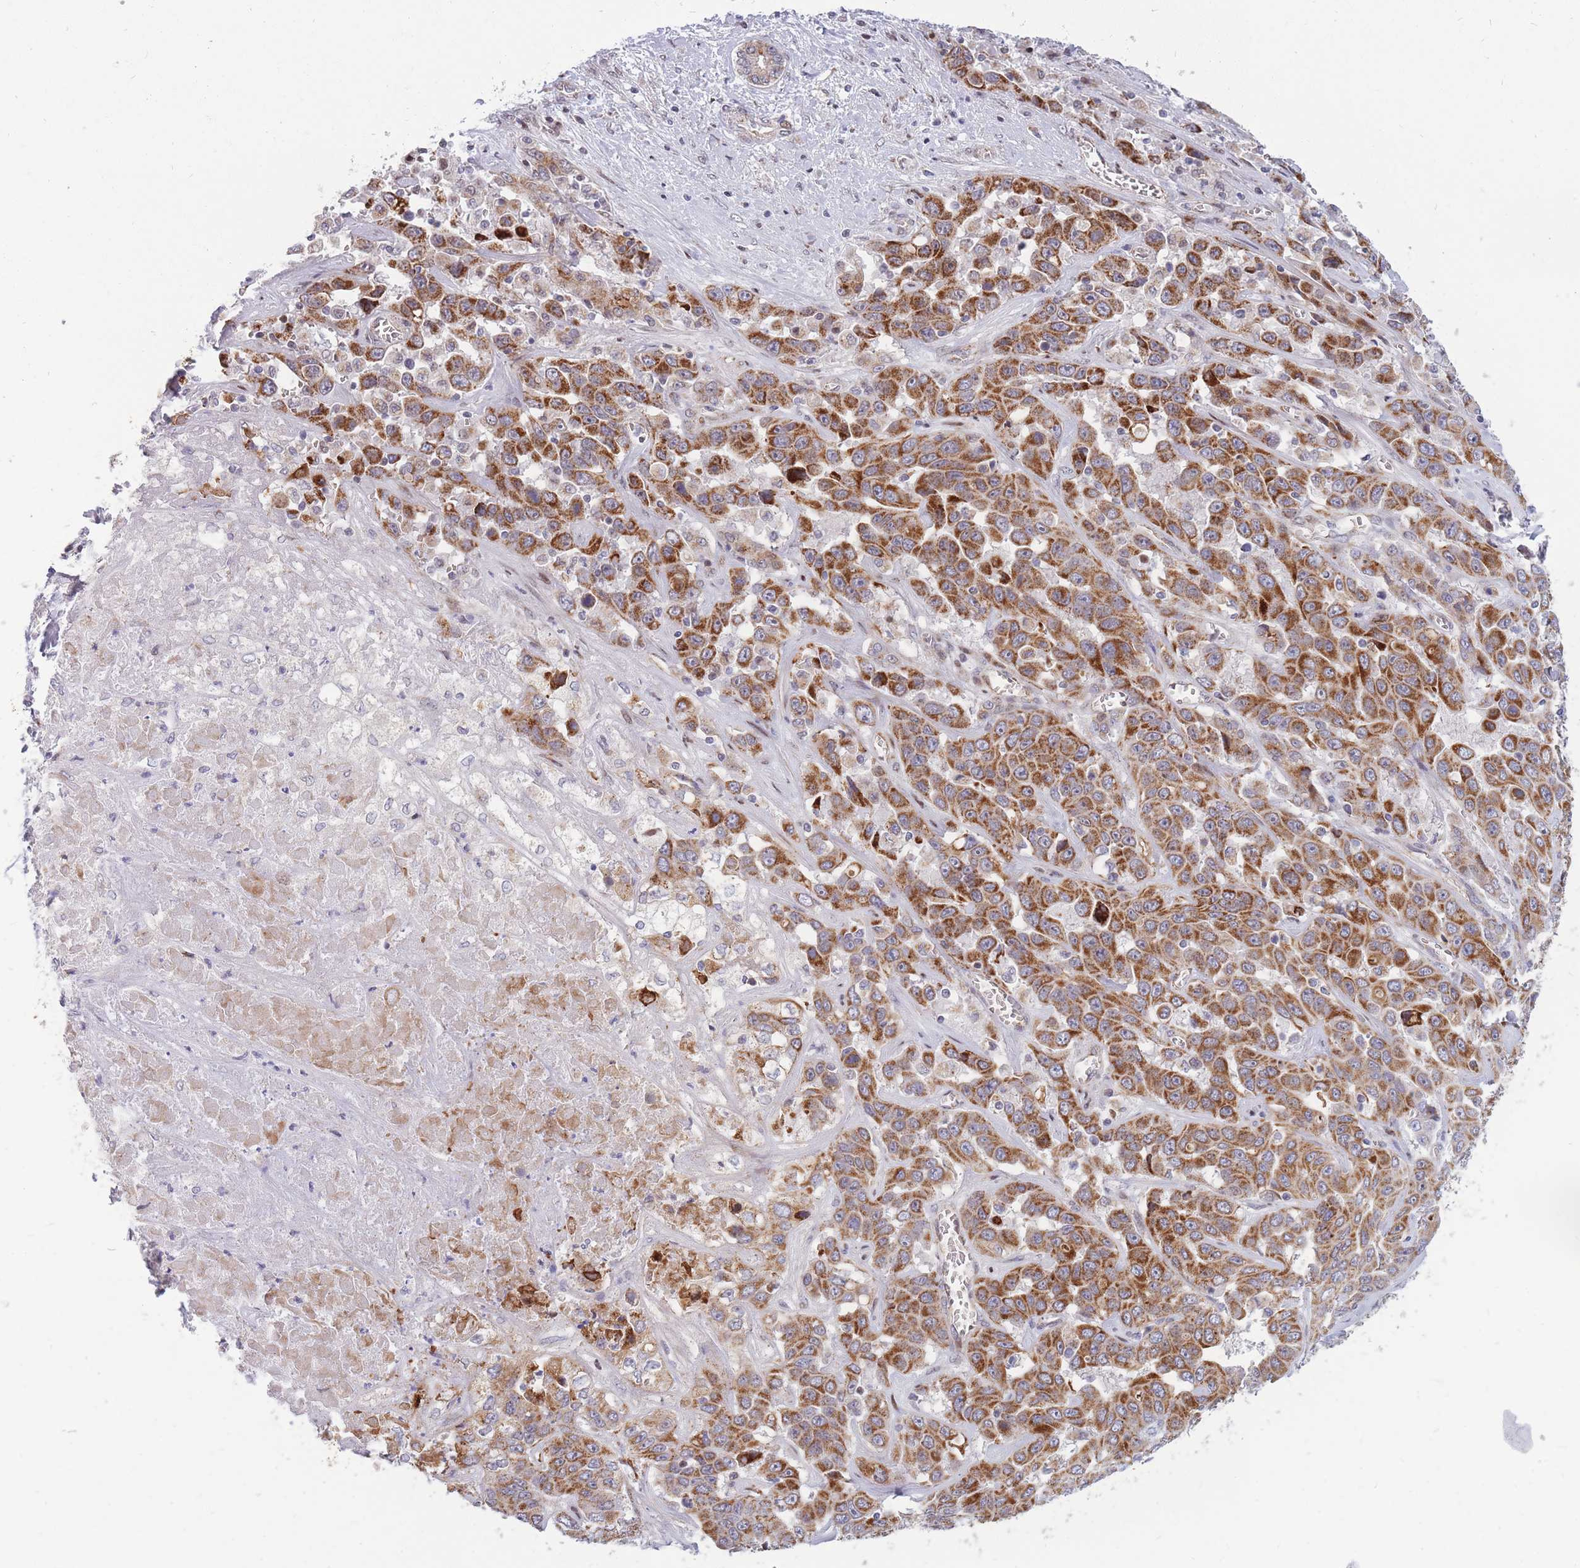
{"staining": {"intensity": "strong", "quantity": ">75%", "location": "cytoplasmic/membranous"}, "tissue": "liver cancer", "cell_type": "Tumor cells", "image_type": "cancer", "snomed": [{"axis": "morphology", "description": "Cholangiocarcinoma"}, {"axis": "topography", "description": "Liver"}], "caption": "The histopathology image demonstrates staining of liver cancer, revealing strong cytoplasmic/membranous protein expression (brown color) within tumor cells. (brown staining indicates protein expression, while blue staining denotes nuclei).", "gene": "MOB4", "patient": {"sex": "female", "age": 52}}